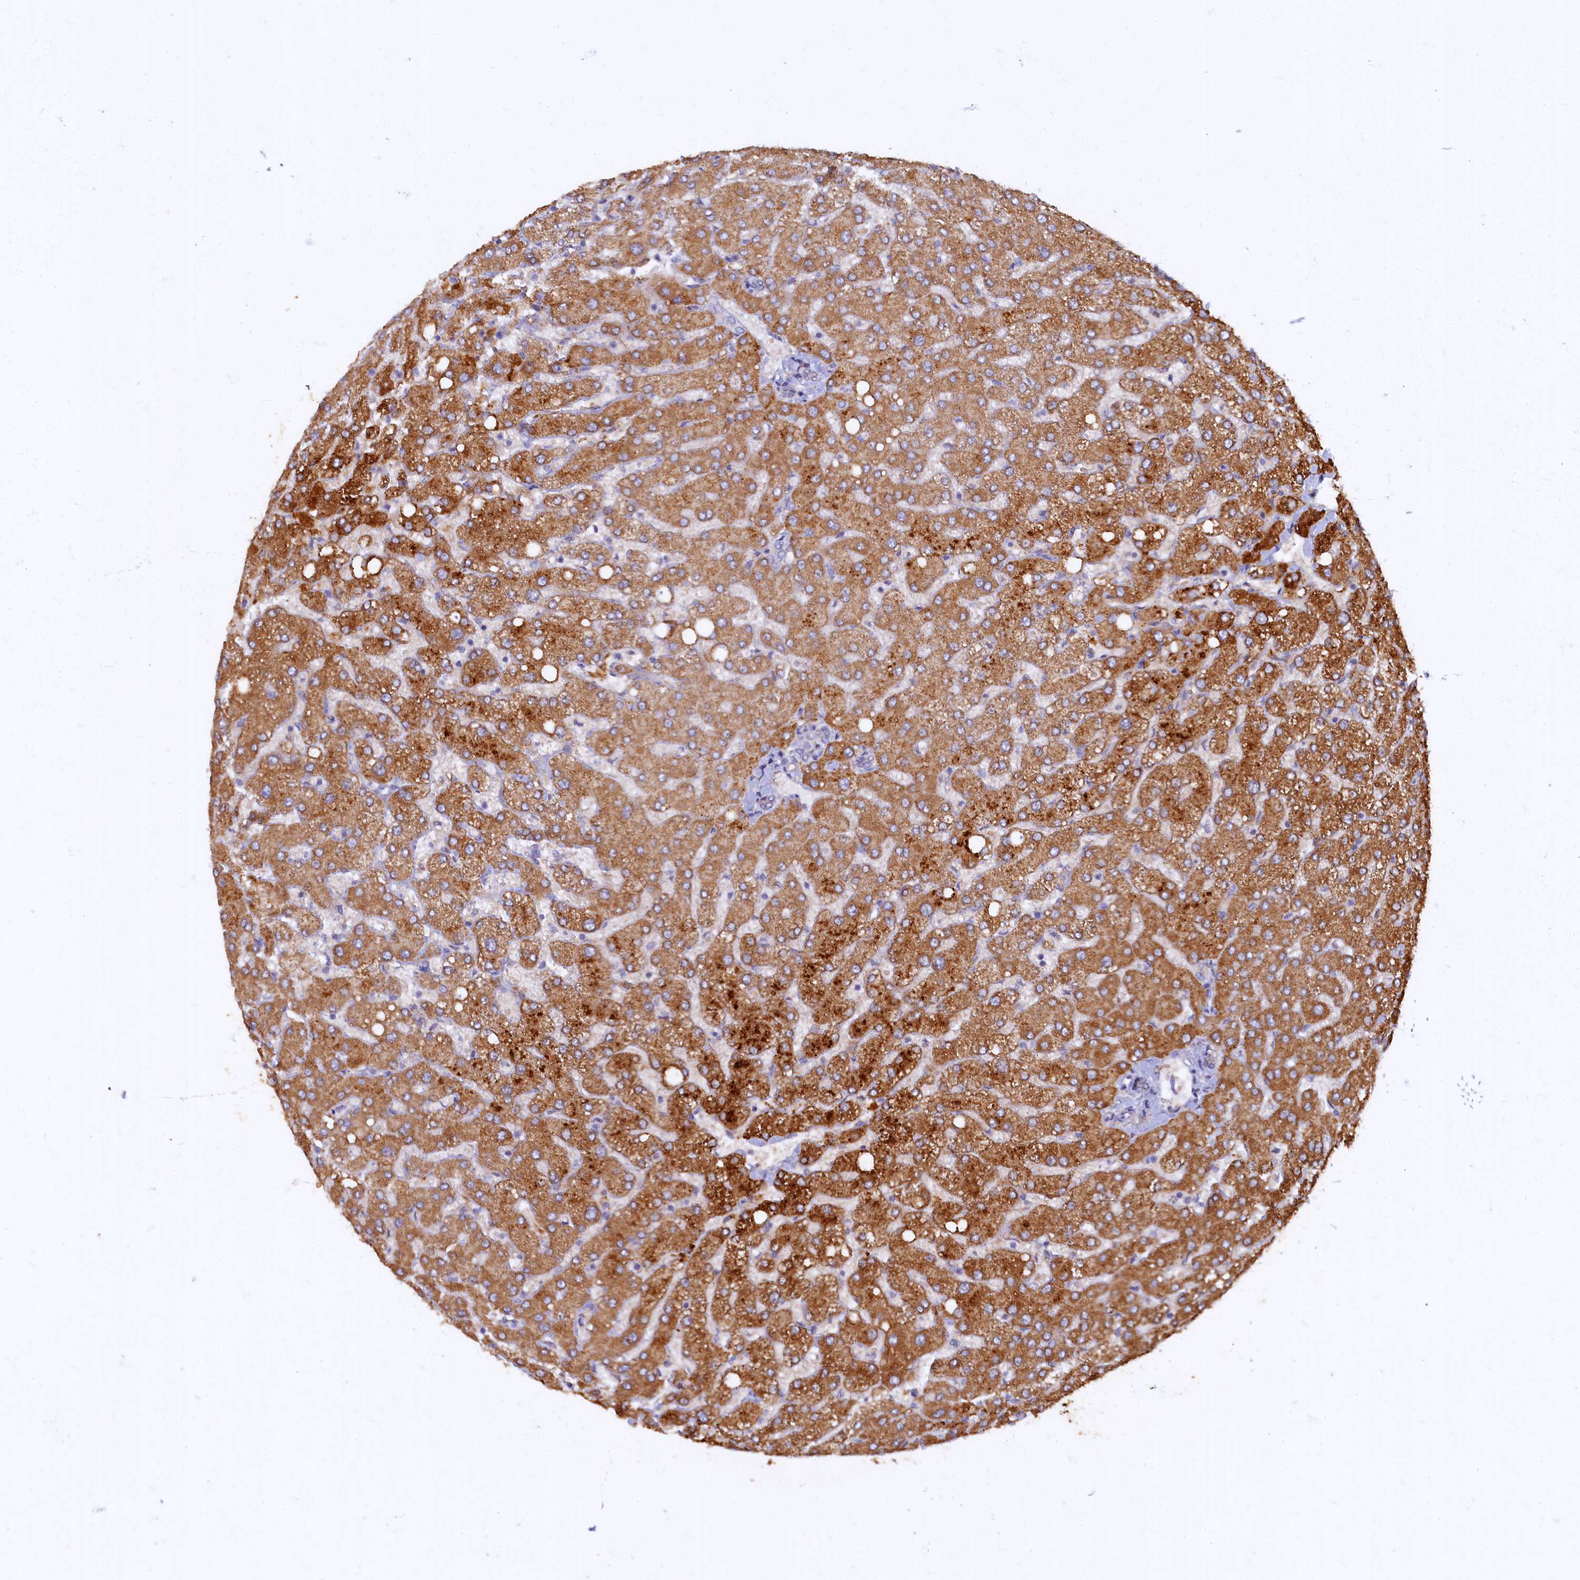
{"staining": {"intensity": "negative", "quantity": "none", "location": "none"}, "tissue": "liver", "cell_type": "Cholangiocytes", "image_type": "normal", "snomed": [{"axis": "morphology", "description": "Normal tissue, NOS"}, {"axis": "topography", "description": "Liver"}], "caption": "Immunohistochemistry image of normal liver stained for a protein (brown), which exhibits no positivity in cholangiocytes.", "gene": "ARL11", "patient": {"sex": "female", "age": 54}}